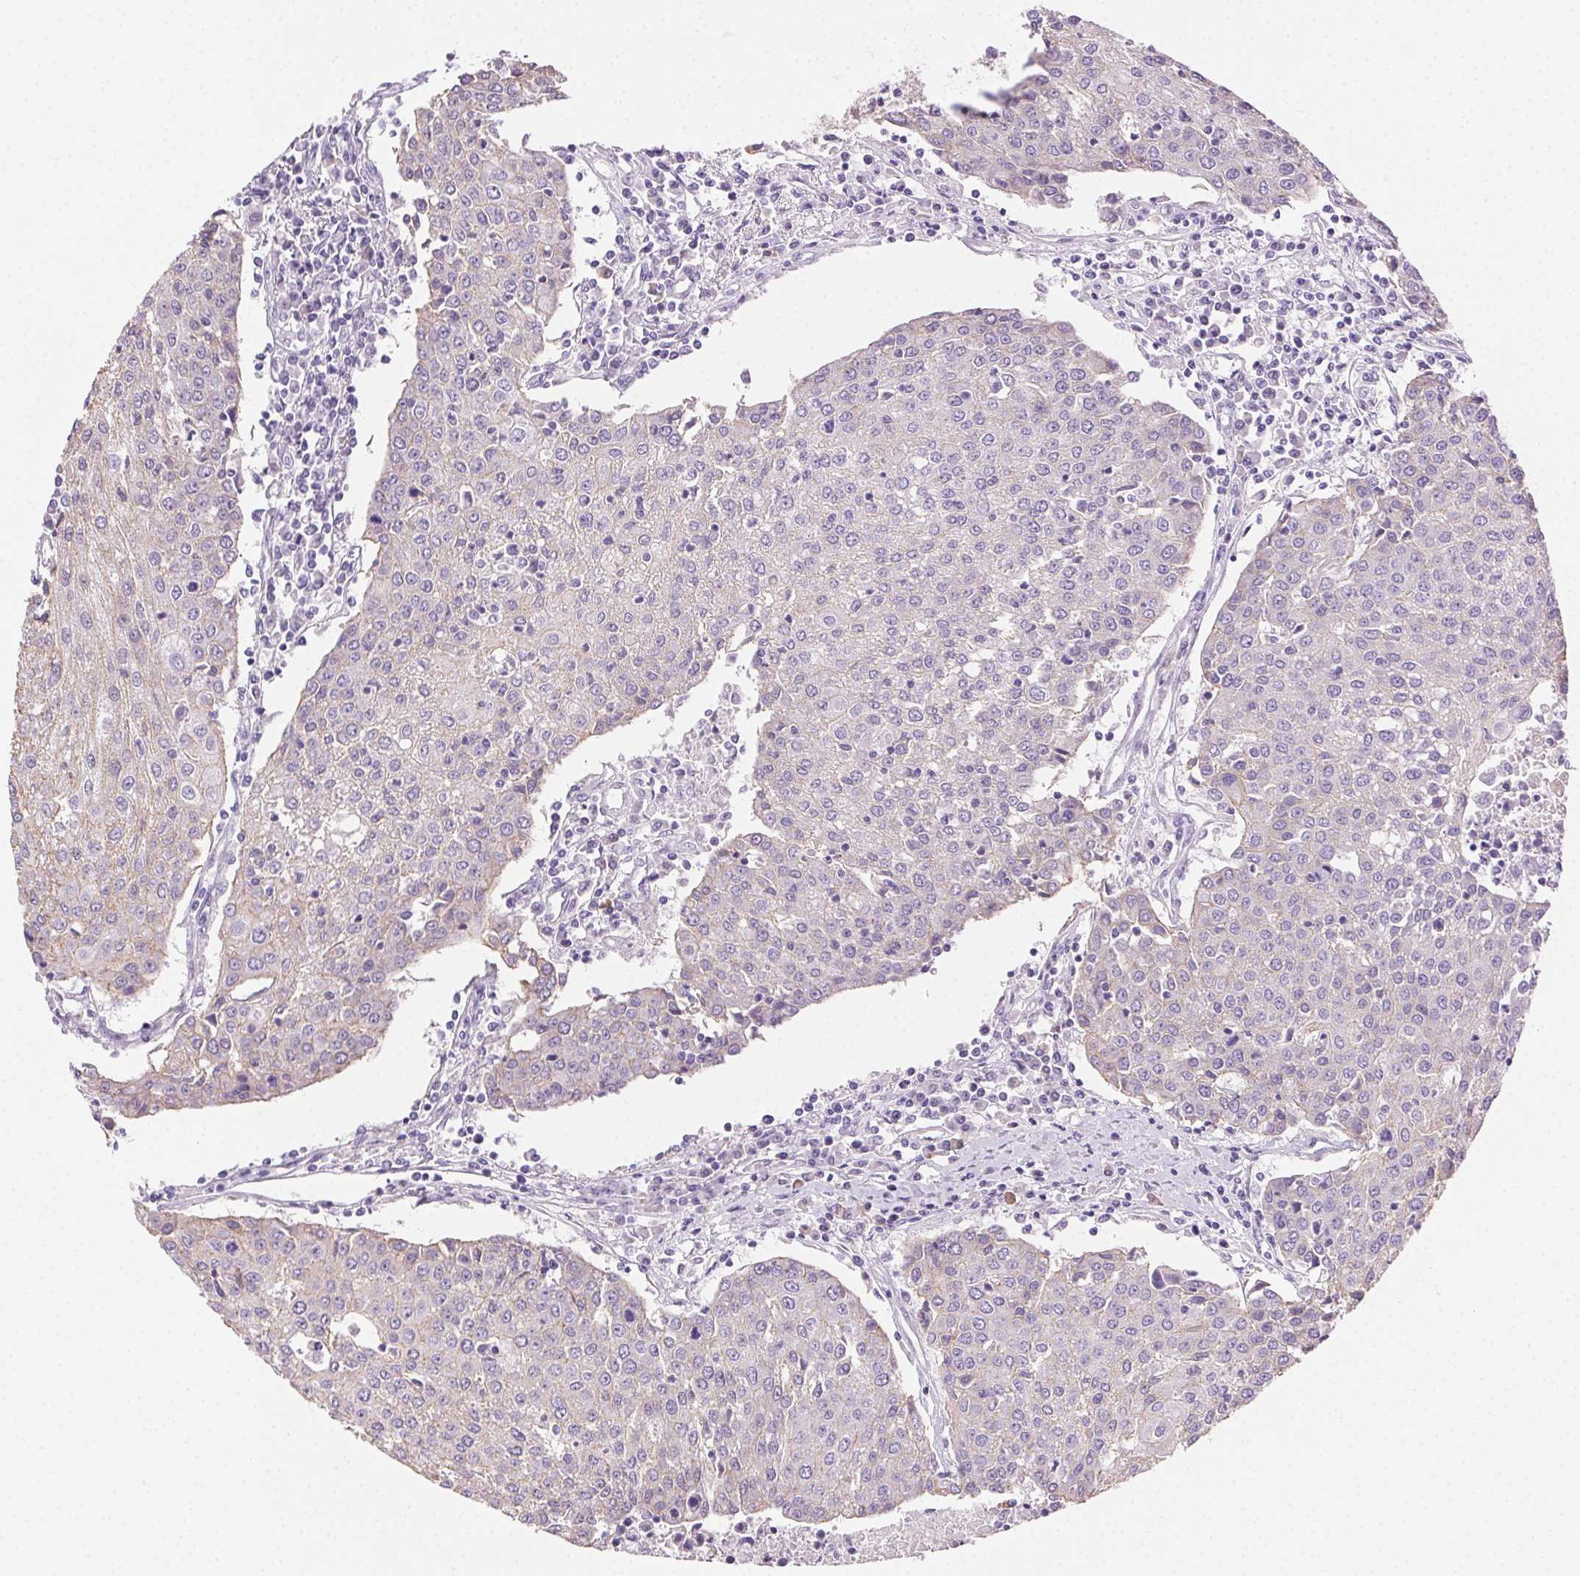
{"staining": {"intensity": "negative", "quantity": "none", "location": "none"}, "tissue": "urothelial cancer", "cell_type": "Tumor cells", "image_type": "cancer", "snomed": [{"axis": "morphology", "description": "Urothelial carcinoma, High grade"}, {"axis": "topography", "description": "Urinary bladder"}], "caption": "High-grade urothelial carcinoma was stained to show a protein in brown. There is no significant expression in tumor cells.", "gene": "CLDN10", "patient": {"sex": "female", "age": 85}}